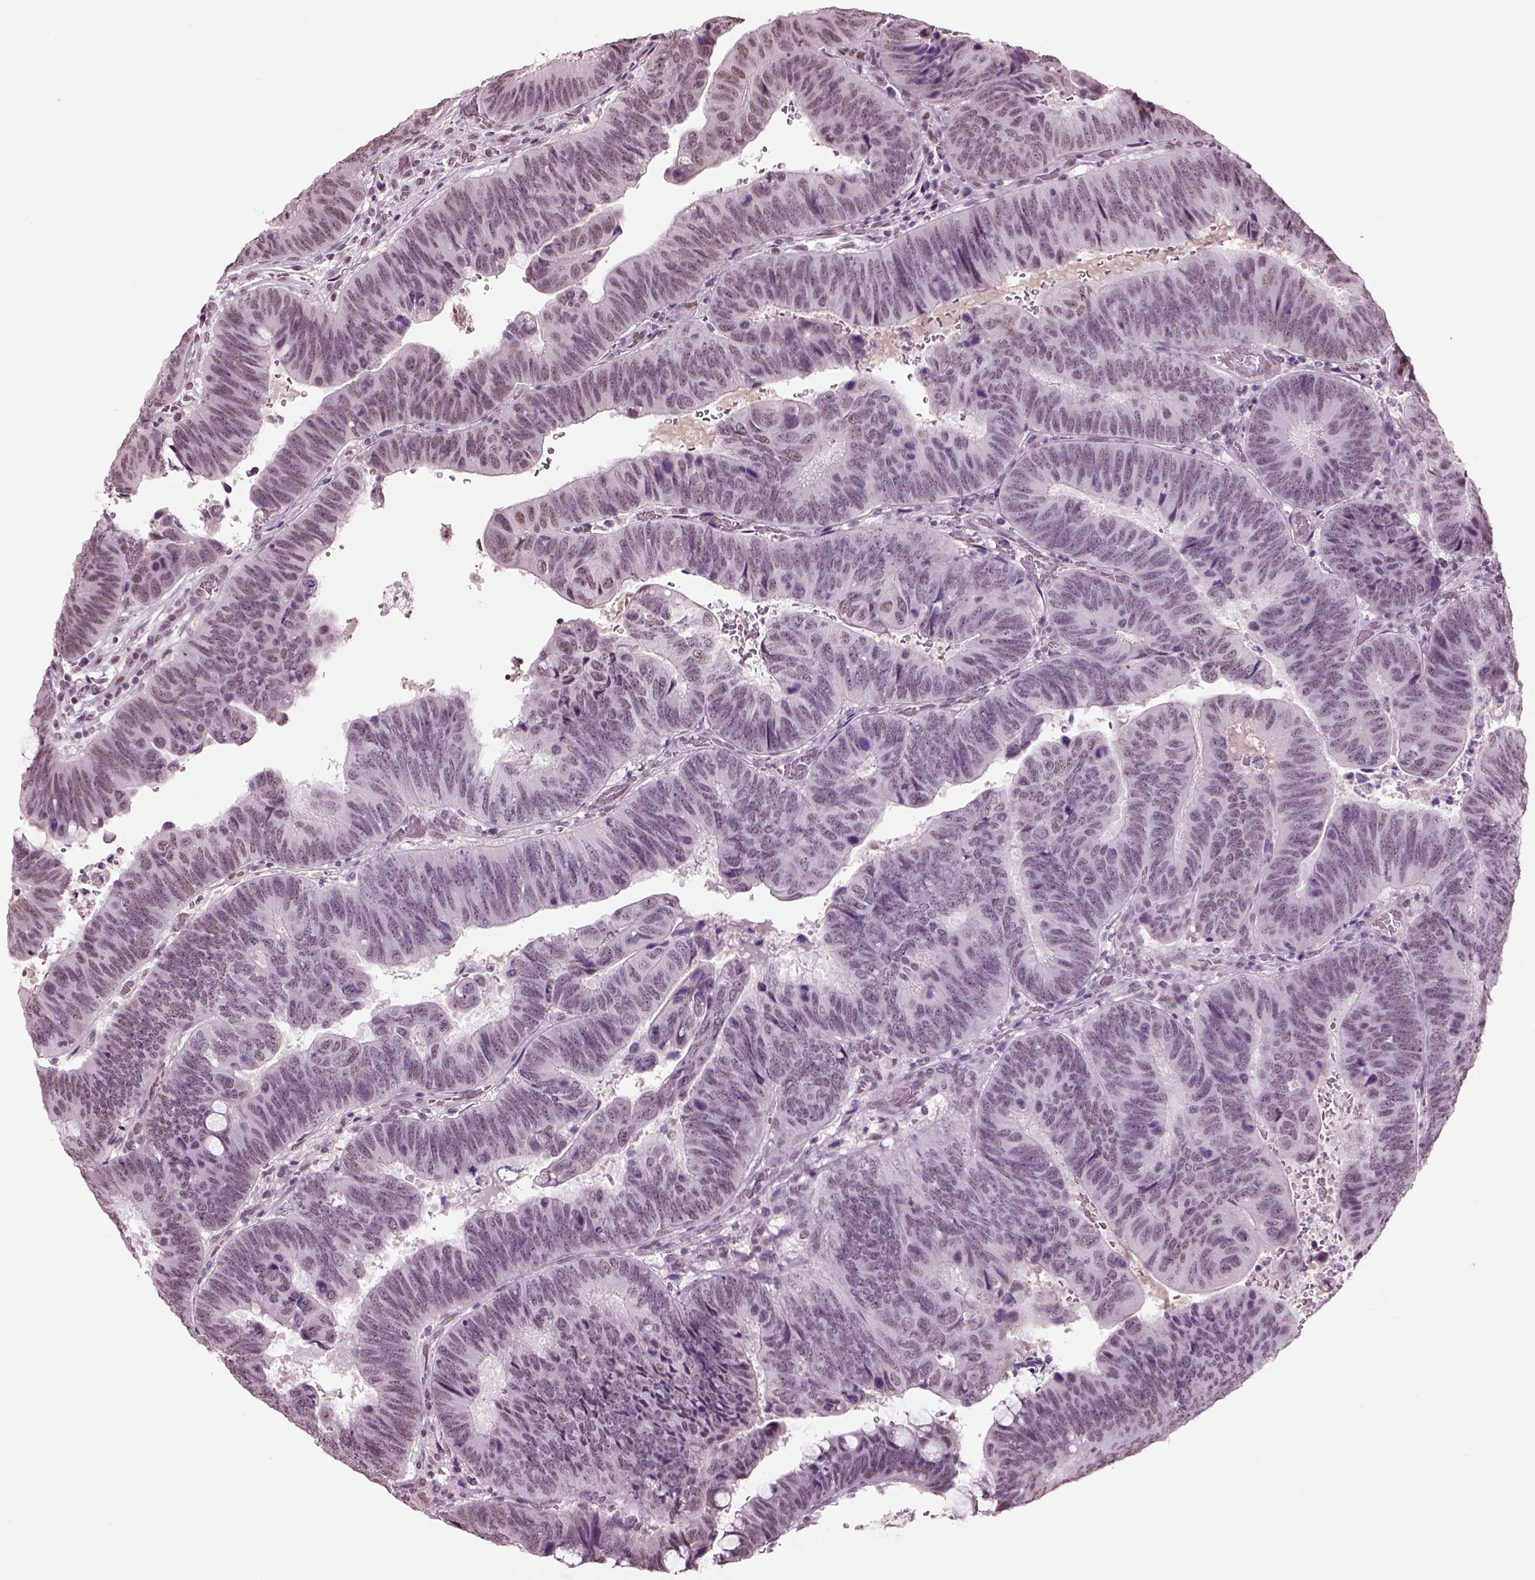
{"staining": {"intensity": "negative", "quantity": "none", "location": "none"}, "tissue": "colorectal cancer", "cell_type": "Tumor cells", "image_type": "cancer", "snomed": [{"axis": "morphology", "description": "Normal tissue, NOS"}, {"axis": "morphology", "description": "Adenocarcinoma, NOS"}, {"axis": "topography", "description": "Rectum"}], "caption": "IHC photomicrograph of neoplastic tissue: human colorectal adenocarcinoma stained with DAB (3,3'-diaminobenzidine) reveals no significant protein staining in tumor cells.", "gene": "SEPHS1", "patient": {"sex": "male", "age": 92}}